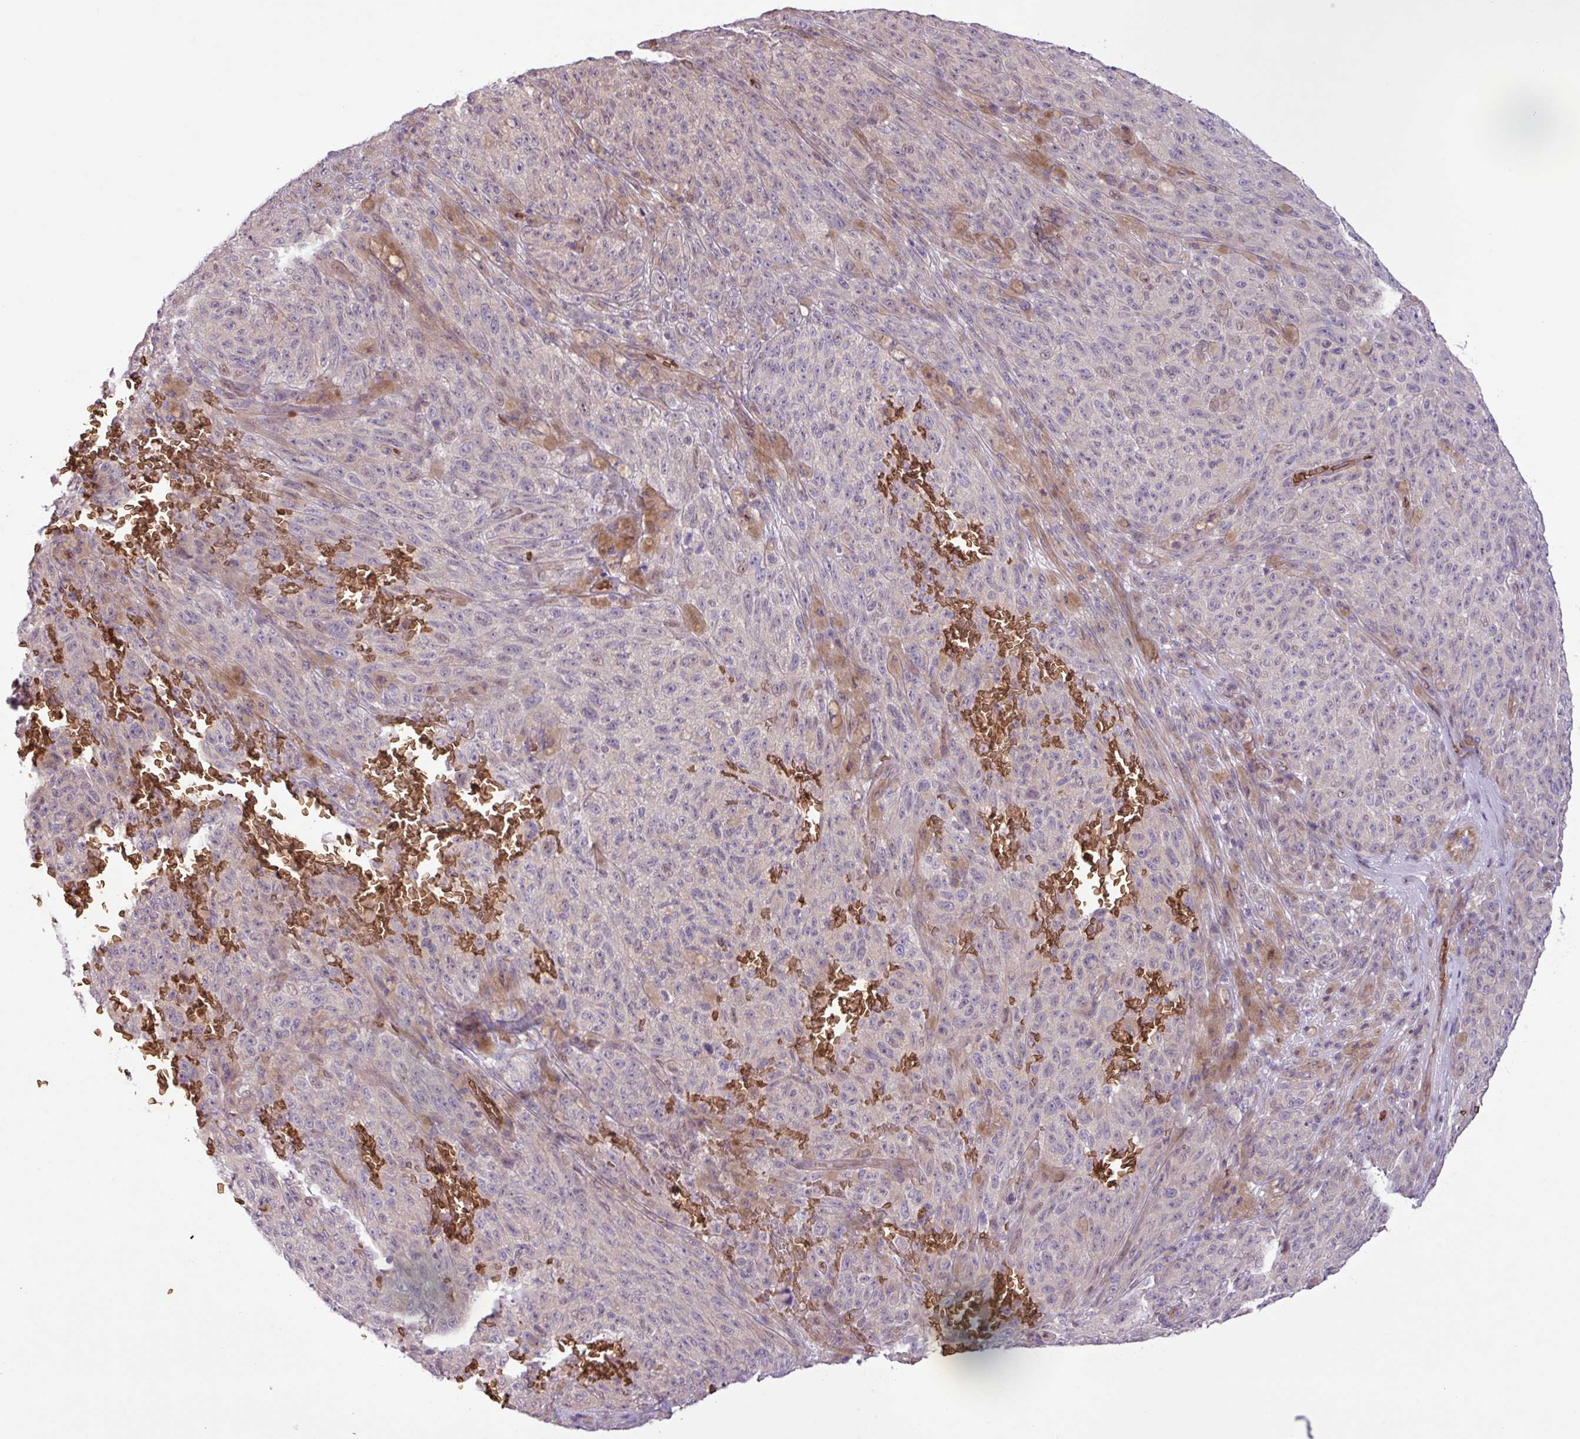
{"staining": {"intensity": "moderate", "quantity": "25%-75%", "location": "cytoplasmic/membranous"}, "tissue": "melanoma", "cell_type": "Tumor cells", "image_type": "cancer", "snomed": [{"axis": "morphology", "description": "Malignant melanoma, NOS"}, {"axis": "topography", "description": "Skin"}], "caption": "IHC image of neoplastic tissue: human melanoma stained using immunohistochemistry (IHC) reveals medium levels of moderate protein expression localized specifically in the cytoplasmic/membranous of tumor cells, appearing as a cytoplasmic/membranous brown color.", "gene": "RAD21L1", "patient": {"sex": "female", "age": 82}}